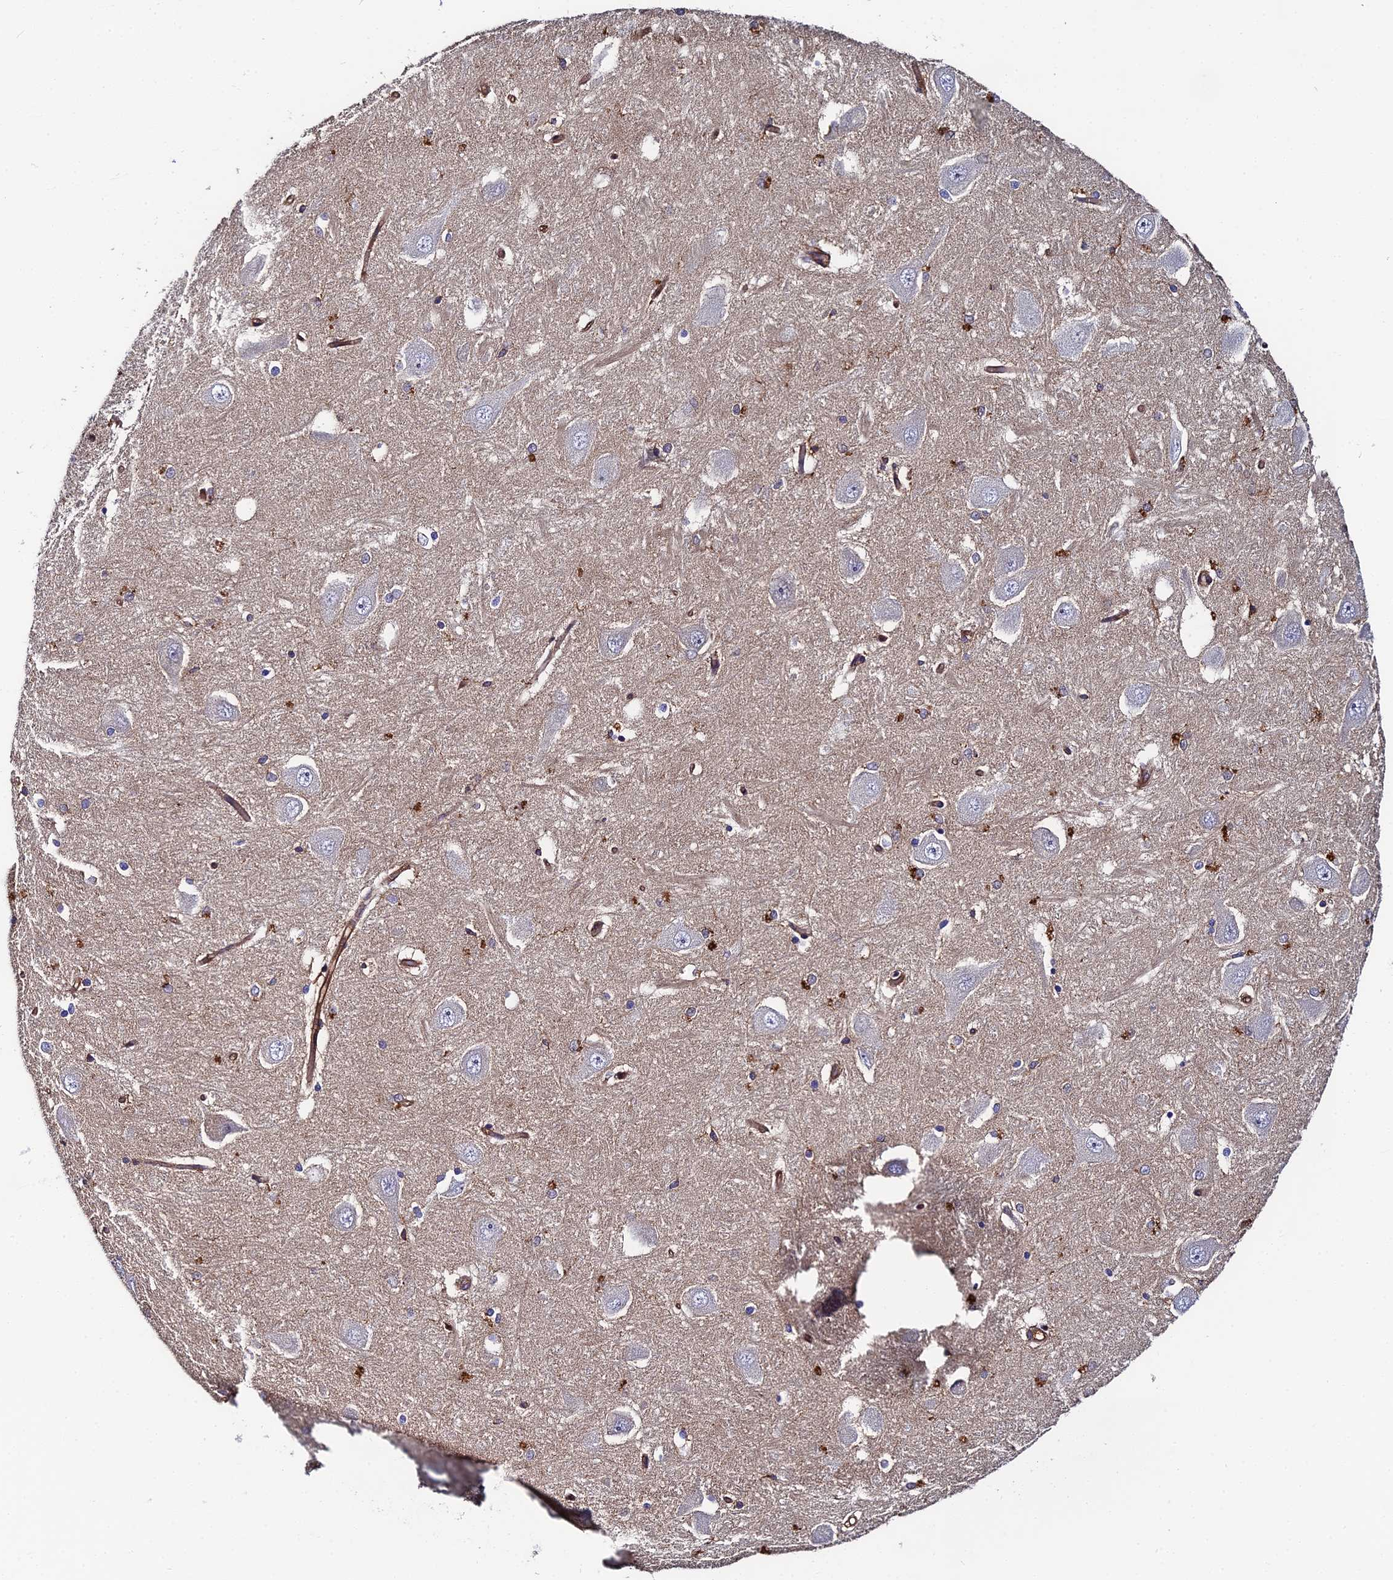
{"staining": {"intensity": "negative", "quantity": "none", "location": "none"}, "tissue": "hippocampus", "cell_type": "Glial cells", "image_type": "normal", "snomed": [{"axis": "morphology", "description": "Normal tissue, NOS"}, {"axis": "topography", "description": "Hippocampus"}], "caption": "Glial cells show no significant positivity in unremarkable hippocampus. The staining is performed using DAB brown chromogen with nuclei counter-stained in using hematoxylin.", "gene": "GNG5B", "patient": {"sex": "male", "age": 45}}